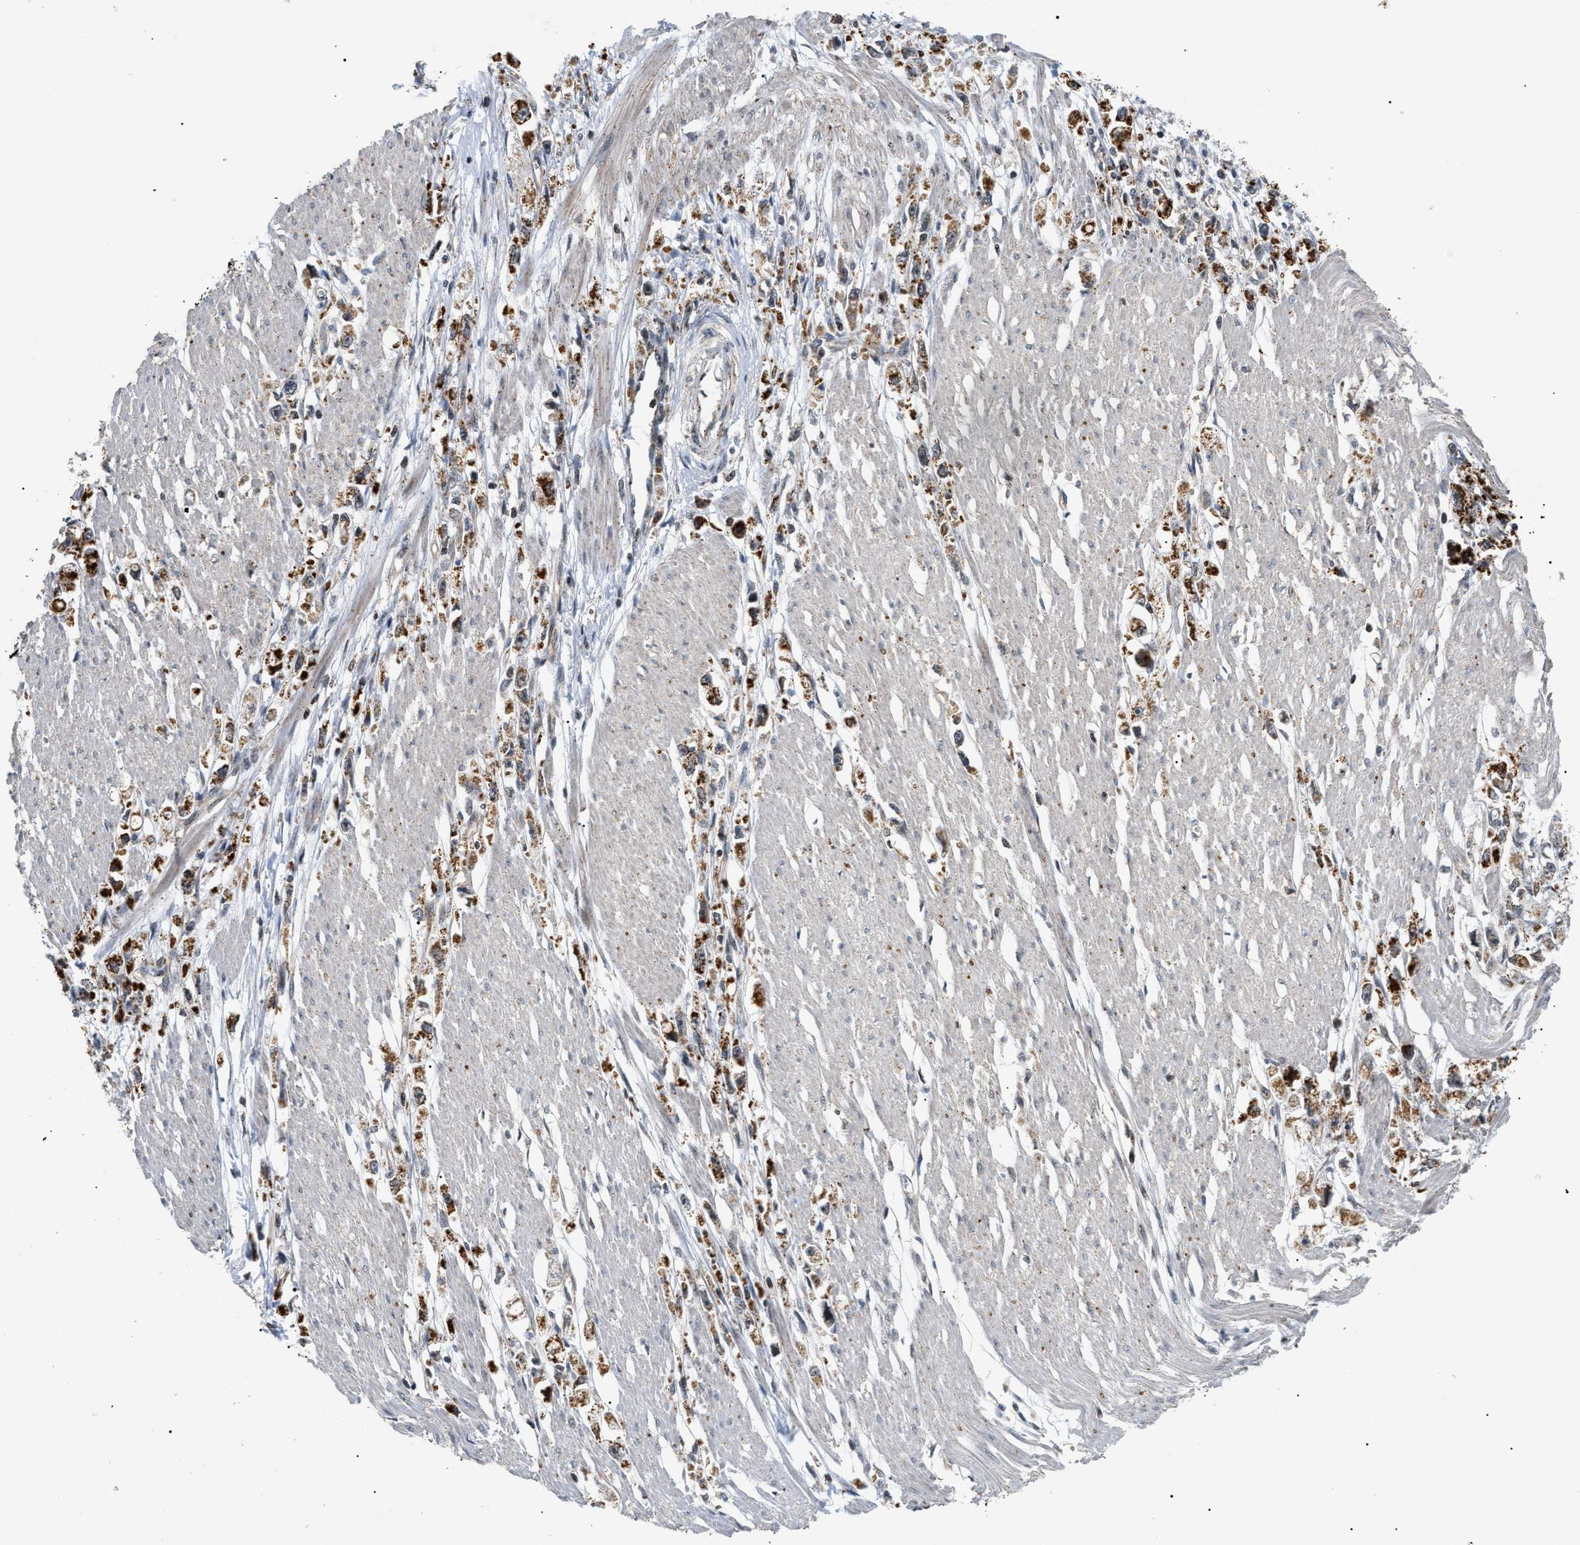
{"staining": {"intensity": "moderate", "quantity": ">75%", "location": "cytoplasmic/membranous"}, "tissue": "stomach cancer", "cell_type": "Tumor cells", "image_type": "cancer", "snomed": [{"axis": "morphology", "description": "Adenocarcinoma, NOS"}, {"axis": "topography", "description": "Stomach"}], "caption": "About >75% of tumor cells in human stomach cancer (adenocarcinoma) display moderate cytoplasmic/membranous protein staining as visualized by brown immunohistochemical staining.", "gene": "ZBTB11", "patient": {"sex": "female", "age": 59}}